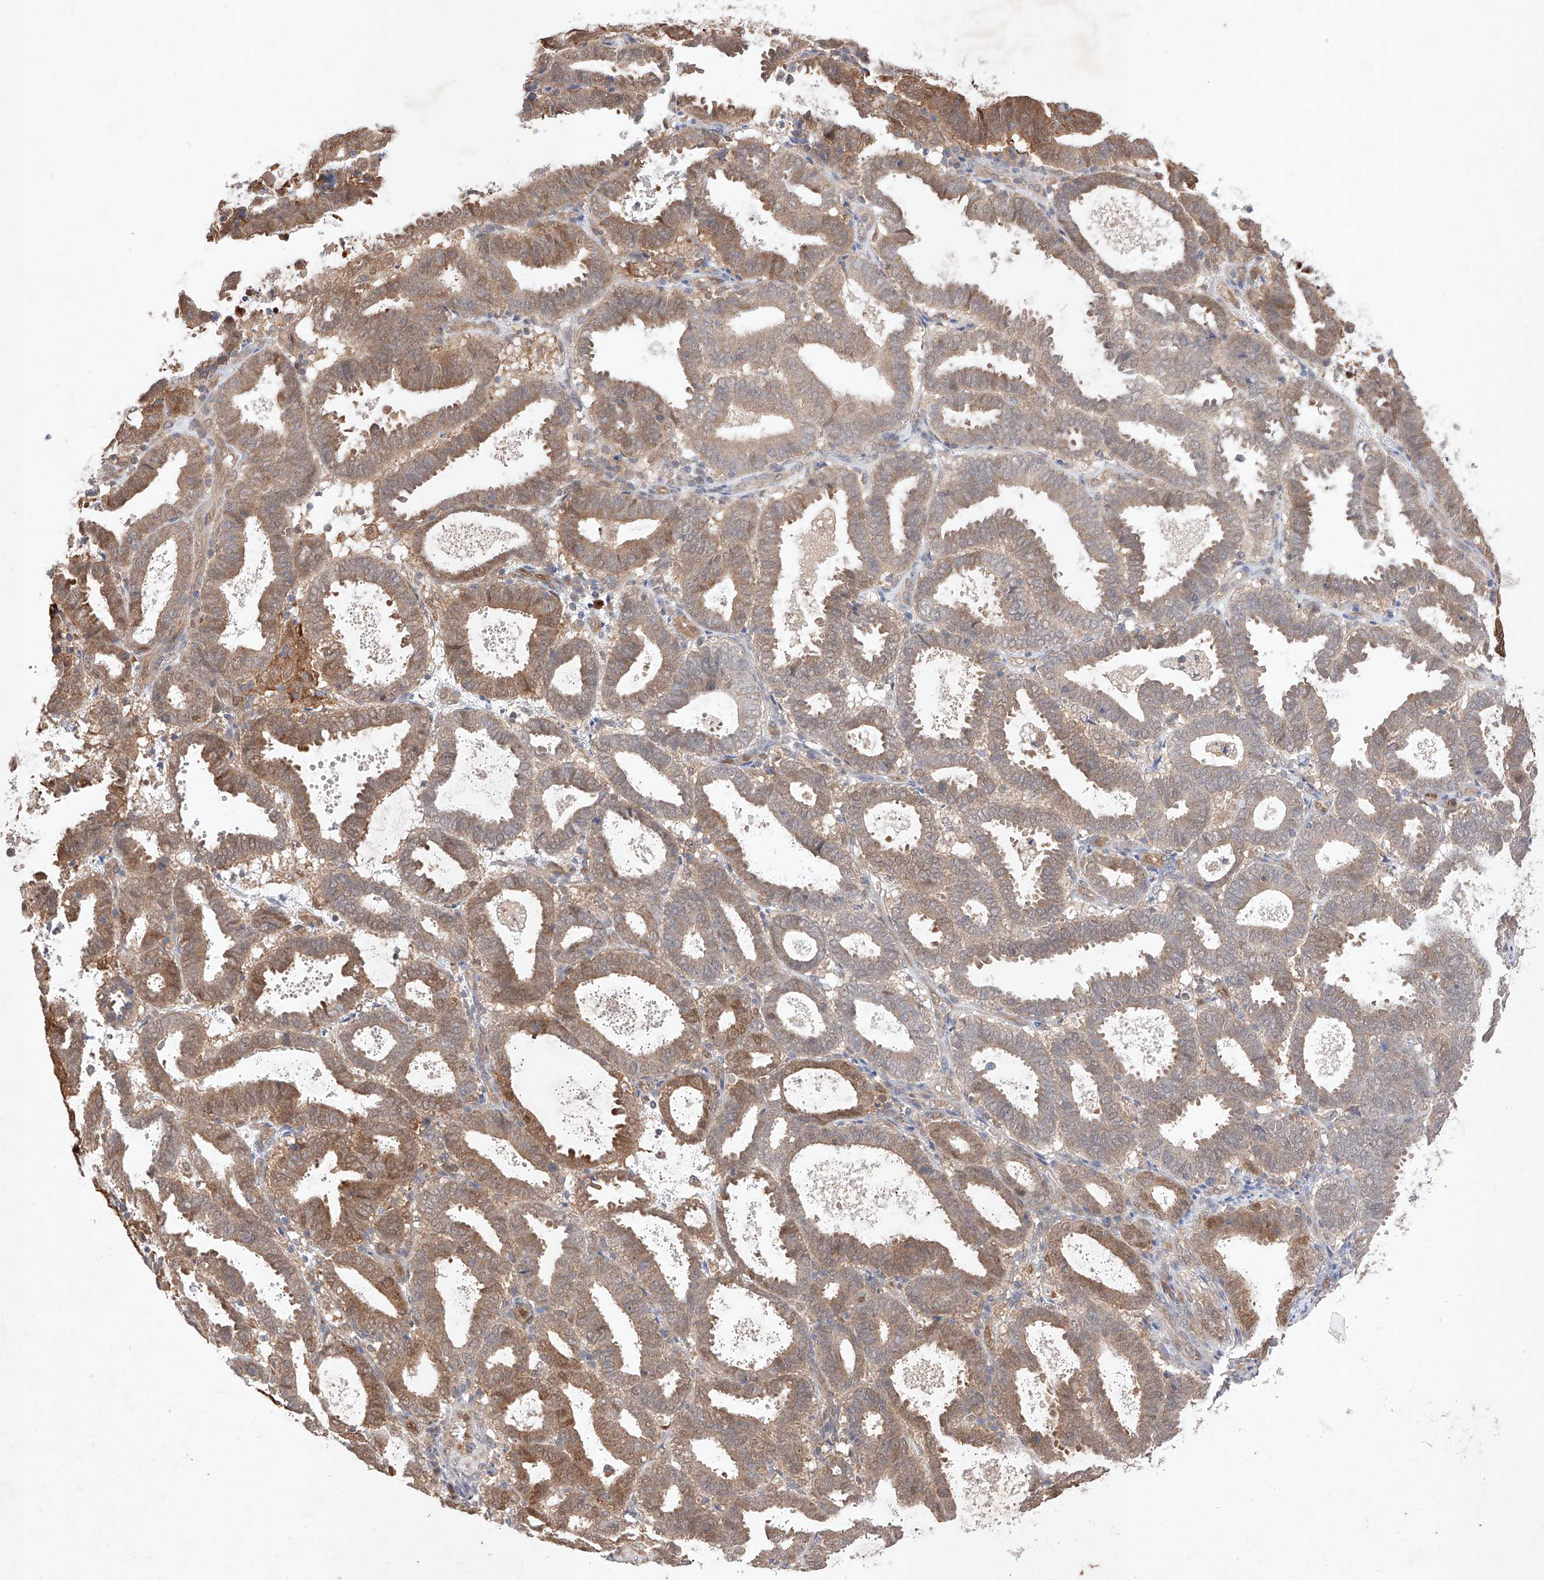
{"staining": {"intensity": "strong", "quantity": "25%-75%", "location": "cytoplasmic/membranous,nuclear"}, "tissue": "endometrial cancer", "cell_type": "Tumor cells", "image_type": "cancer", "snomed": [{"axis": "morphology", "description": "Adenocarcinoma, NOS"}, {"axis": "topography", "description": "Uterus"}], "caption": "Immunohistochemical staining of endometrial cancer exhibits strong cytoplasmic/membranous and nuclear protein staining in approximately 25%-75% of tumor cells. The protein is stained brown, and the nuclei are stained in blue (DAB (3,3'-diaminobenzidine) IHC with brightfield microscopy, high magnification).", "gene": "ZNF124", "patient": {"sex": "female", "age": 83}}